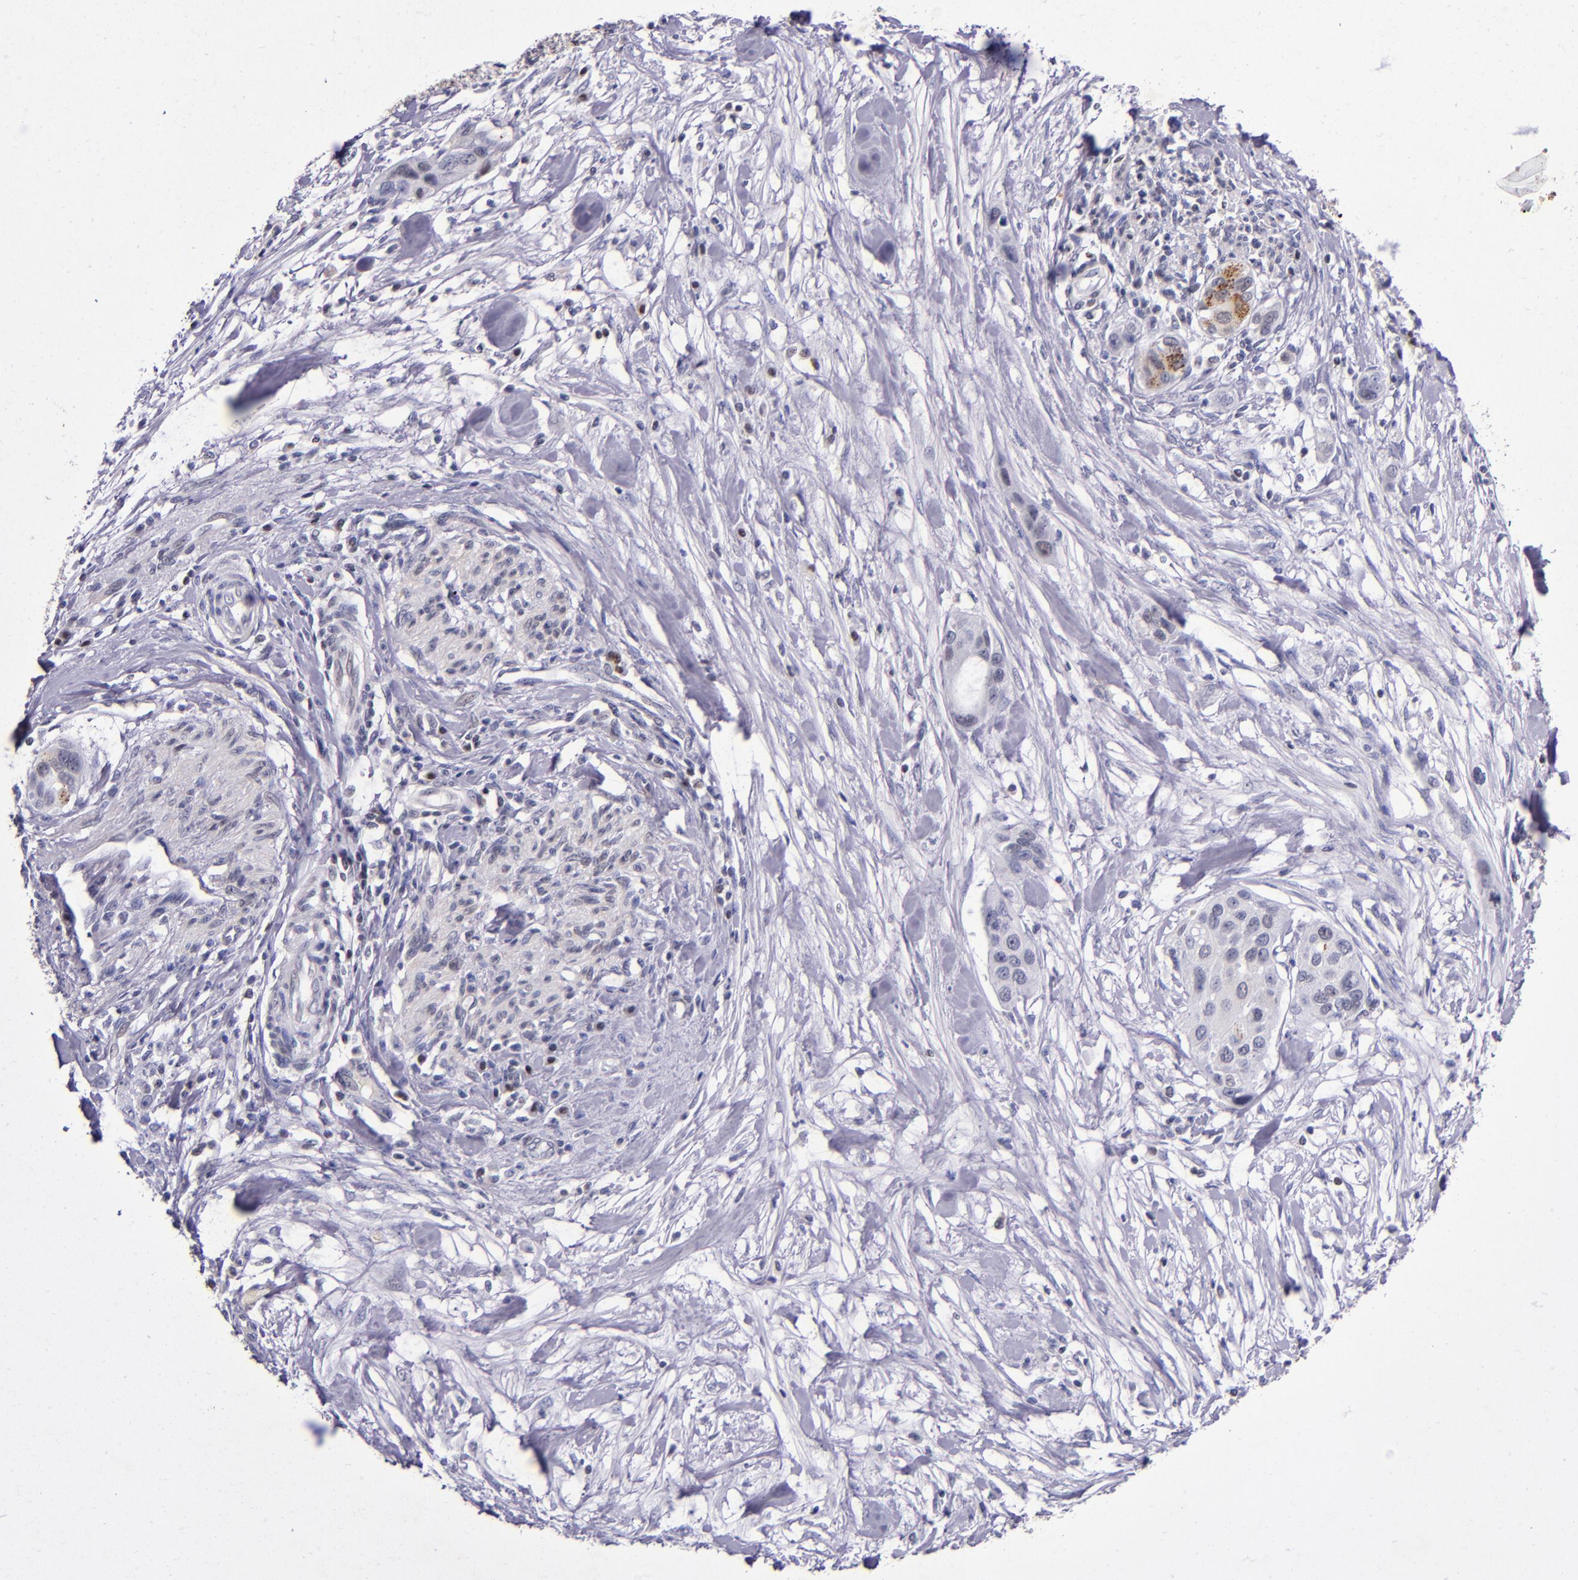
{"staining": {"intensity": "negative", "quantity": "none", "location": "none"}, "tissue": "pancreatic cancer", "cell_type": "Tumor cells", "image_type": "cancer", "snomed": [{"axis": "morphology", "description": "Adenocarcinoma, NOS"}, {"axis": "topography", "description": "Pancreas"}], "caption": "IHC histopathology image of human pancreatic cancer (adenocarcinoma) stained for a protein (brown), which displays no staining in tumor cells. (Stains: DAB immunohistochemistry with hematoxylin counter stain, Microscopy: brightfield microscopy at high magnification).", "gene": "MGMT", "patient": {"sex": "female", "age": 60}}